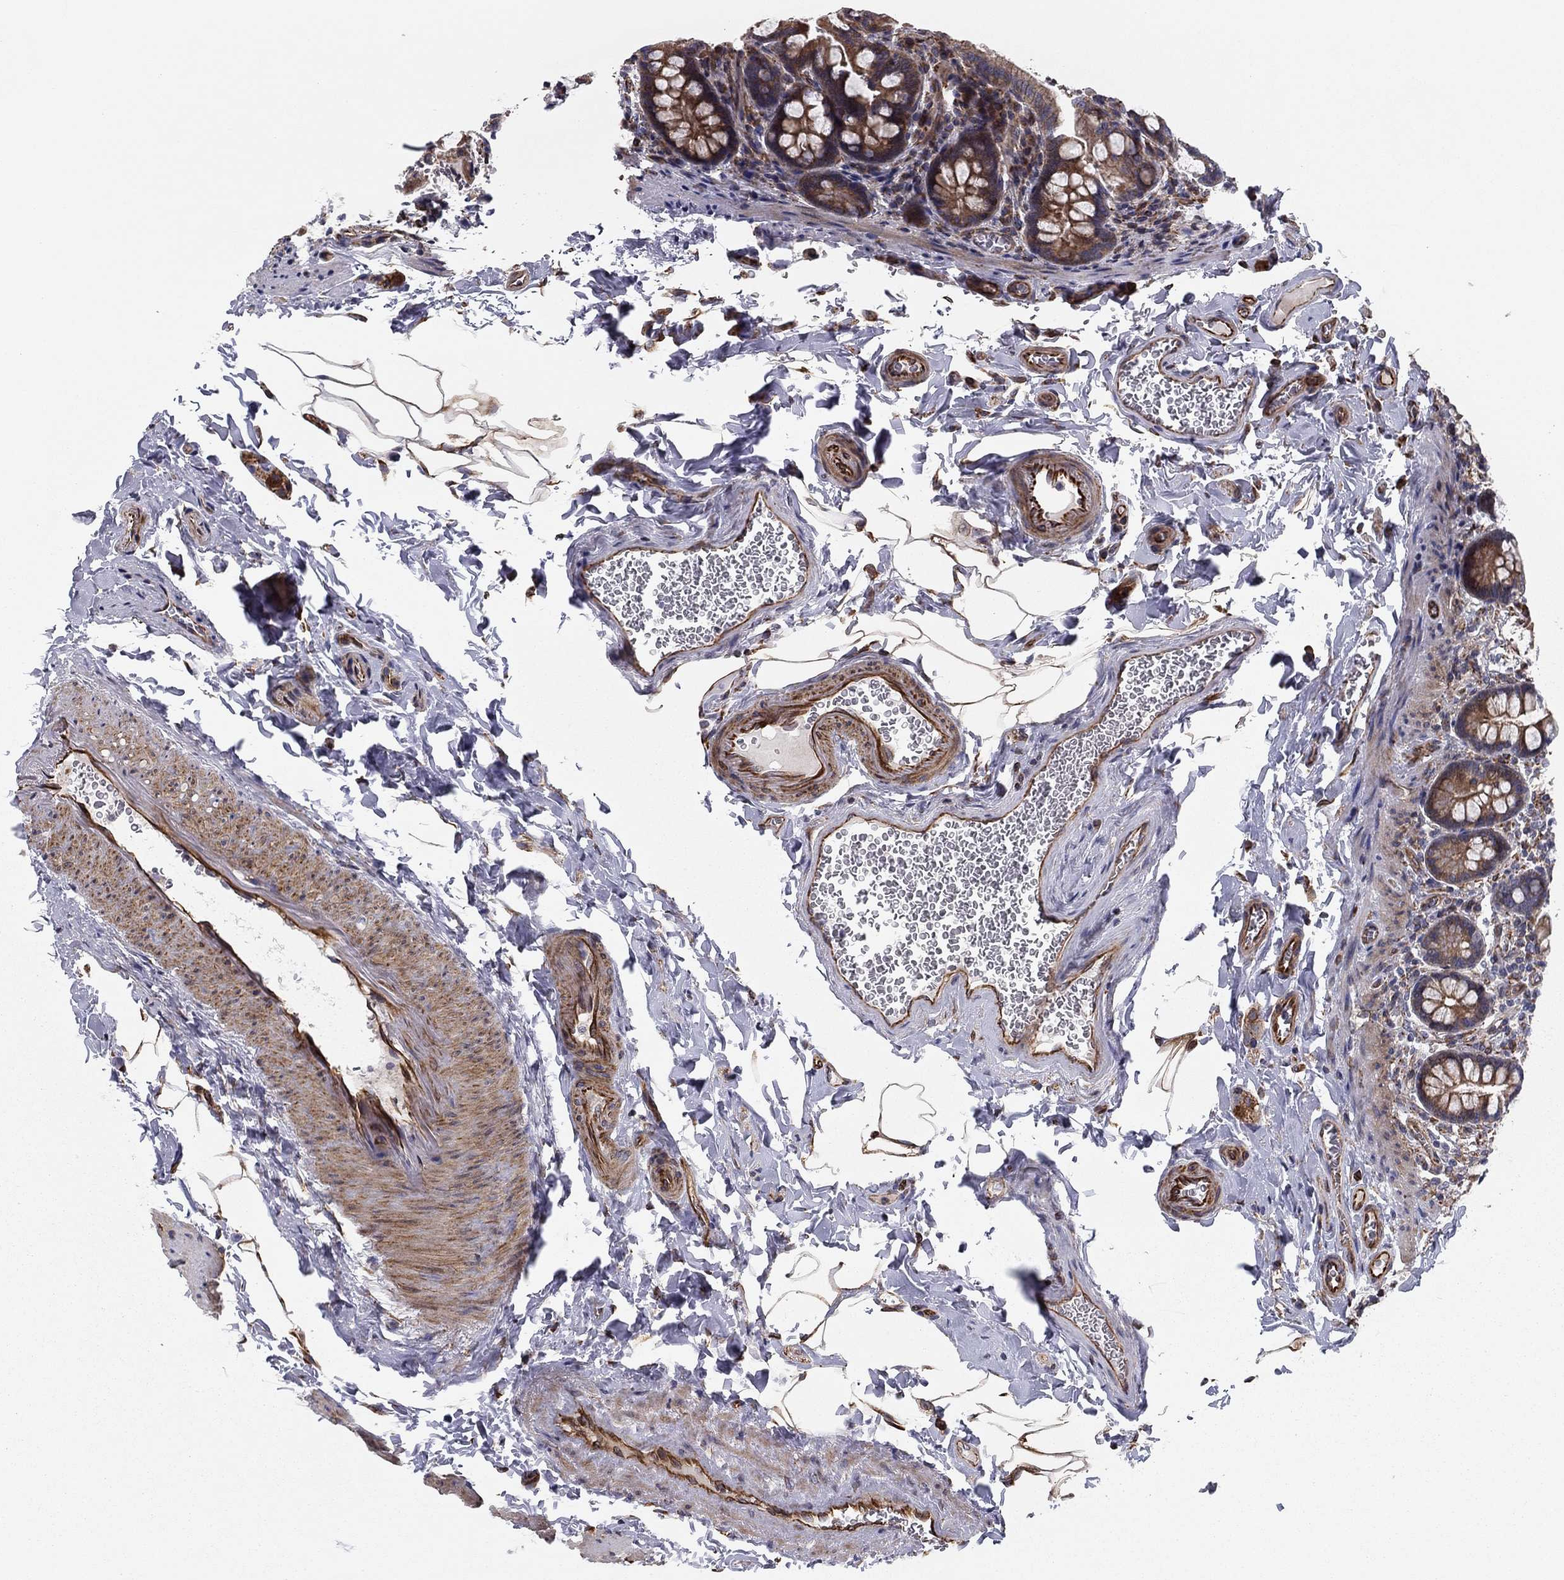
{"staining": {"intensity": "strong", "quantity": ">75%", "location": "cytoplasmic/membranous"}, "tissue": "small intestine", "cell_type": "Glandular cells", "image_type": "normal", "snomed": [{"axis": "morphology", "description": "Normal tissue, NOS"}, {"axis": "topography", "description": "Small intestine"}], "caption": "Immunohistochemical staining of benign human small intestine displays >75% levels of strong cytoplasmic/membranous protein expression in approximately >75% of glandular cells. (Stains: DAB (3,3'-diaminobenzidine) in brown, nuclei in blue, Microscopy: brightfield microscopy at high magnification).", "gene": "CLSTN1", "patient": {"sex": "female", "age": 56}}